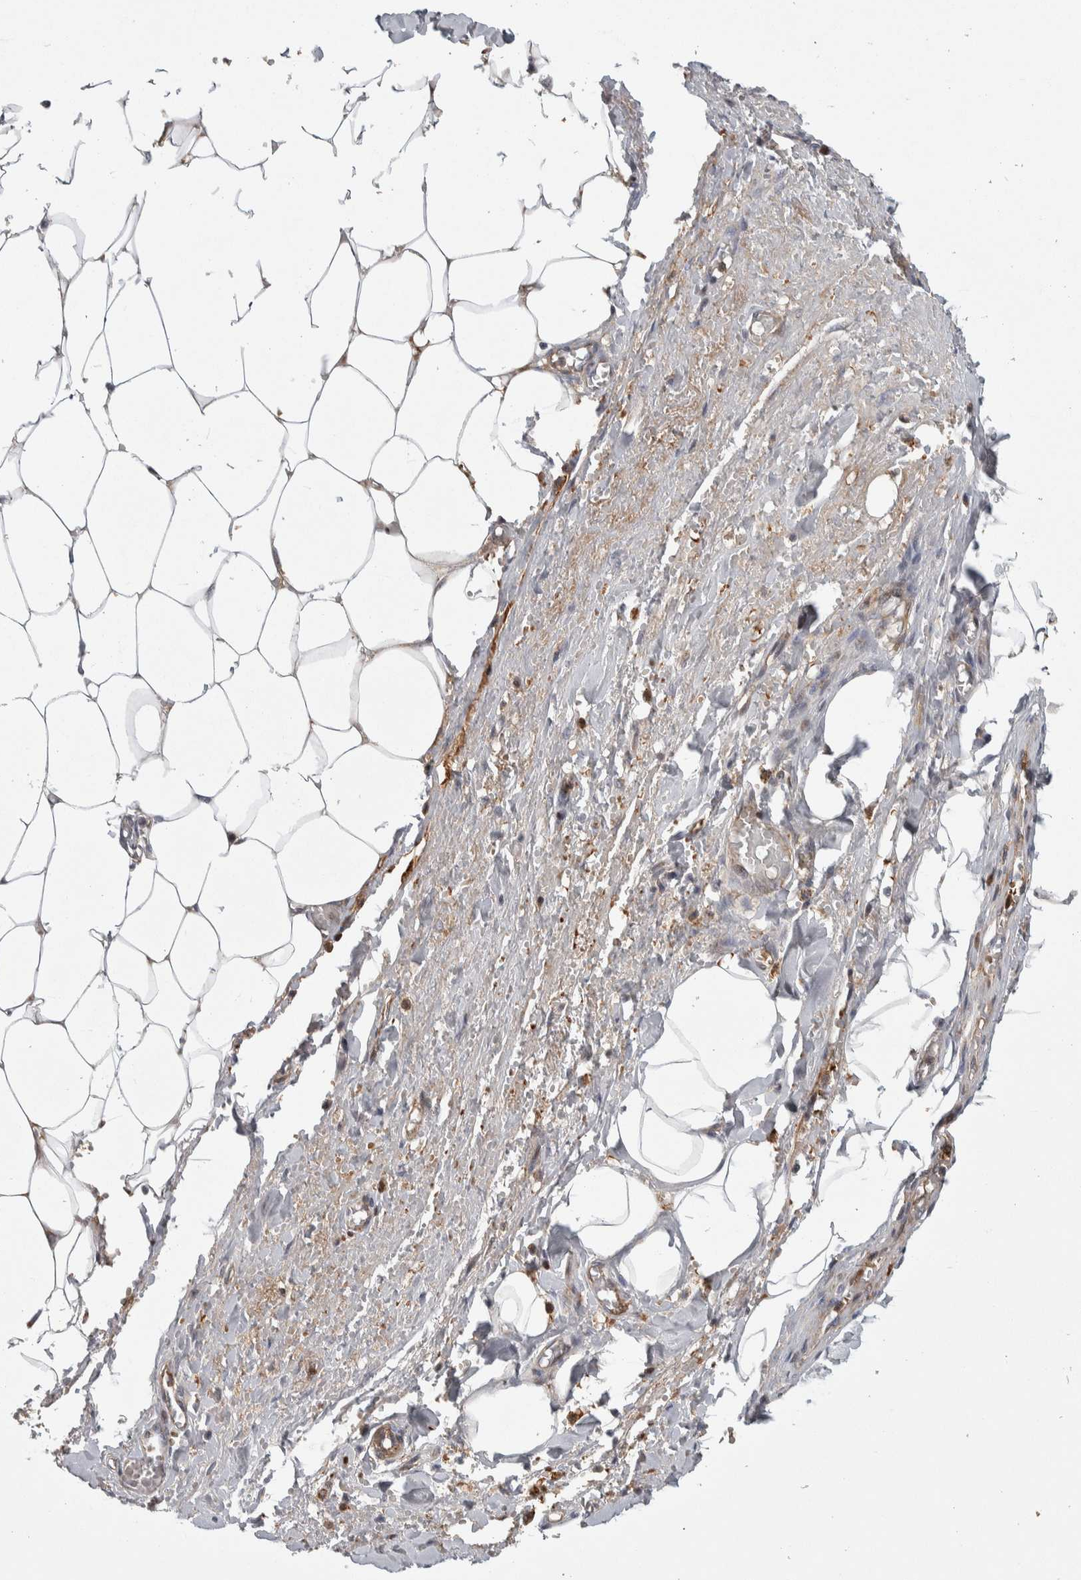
{"staining": {"intensity": "negative", "quantity": "none", "location": "none"}, "tissue": "adipose tissue", "cell_type": "Adipocytes", "image_type": "normal", "snomed": [{"axis": "morphology", "description": "Normal tissue, NOS"}, {"axis": "topography", "description": "Soft tissue"}, {"axis": "topography", "description": "Vascular tissue"}], "caption": "A high-resolution histopathology image shows immunohistochemistry (IHC) staining of normal adipose tissue, which reveals no significant positivity in adipocytes.", "gene": "PSMG3", "patient": {"sex": "female", "age": 35}}